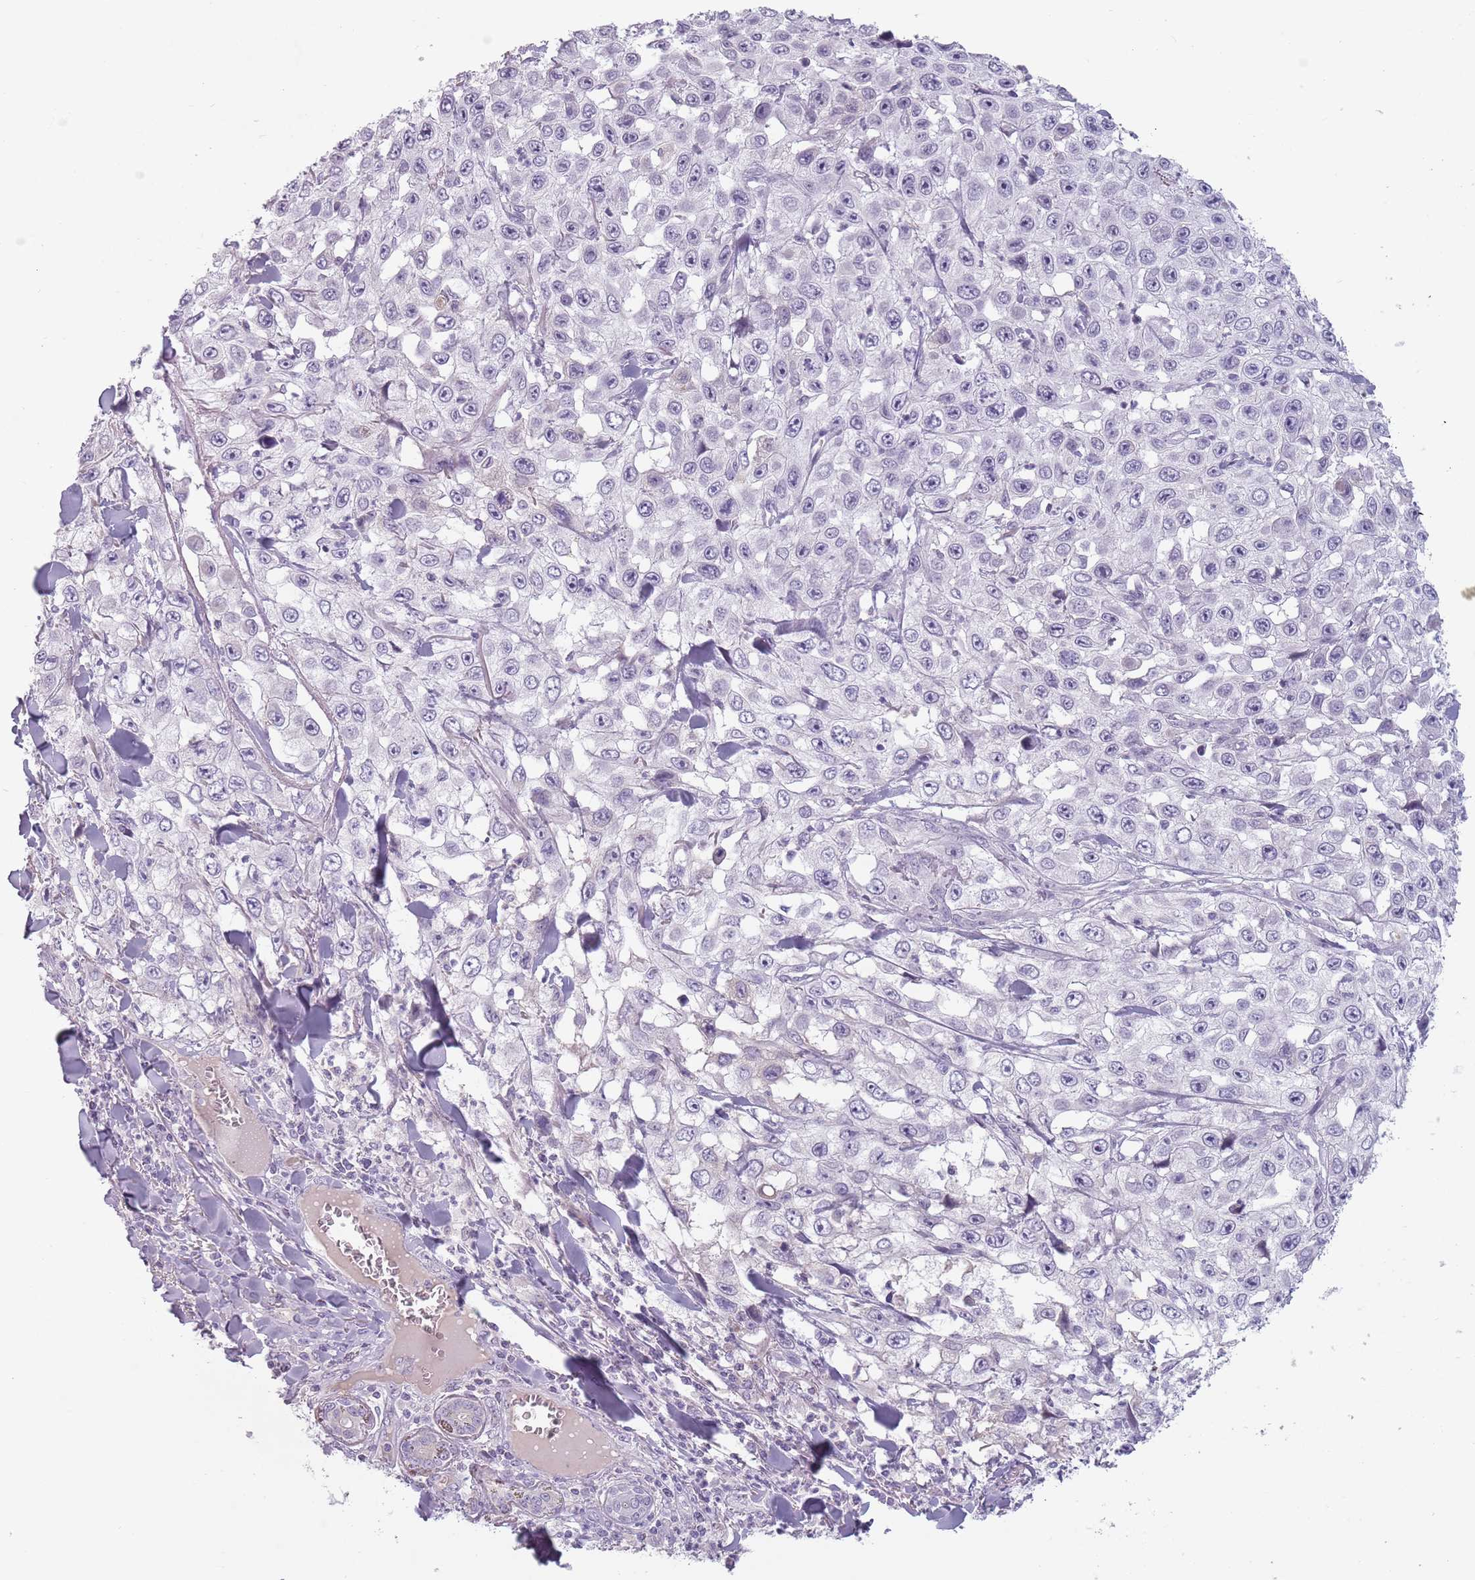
{"staining": {"intensity": "negative", "quantity": "none", "location": "none"}, "tissue": "skin cancer", "cell_type": "Tumor cells", "image_type": "cancer", "snomed": [{"axis": "morphology", "description": "Squamous cell carcinoma, NOS"}, {"axis": "topography", "description": "Skin"}], "caption": "High power microscopy image of an immunohistochemistry (IHC) micrograph of skin squamous cell carcinoma, revealing no significant positivity in tumor cells.", "gene": "CEP19", "patient": {"sex": "male", "age": 82}}